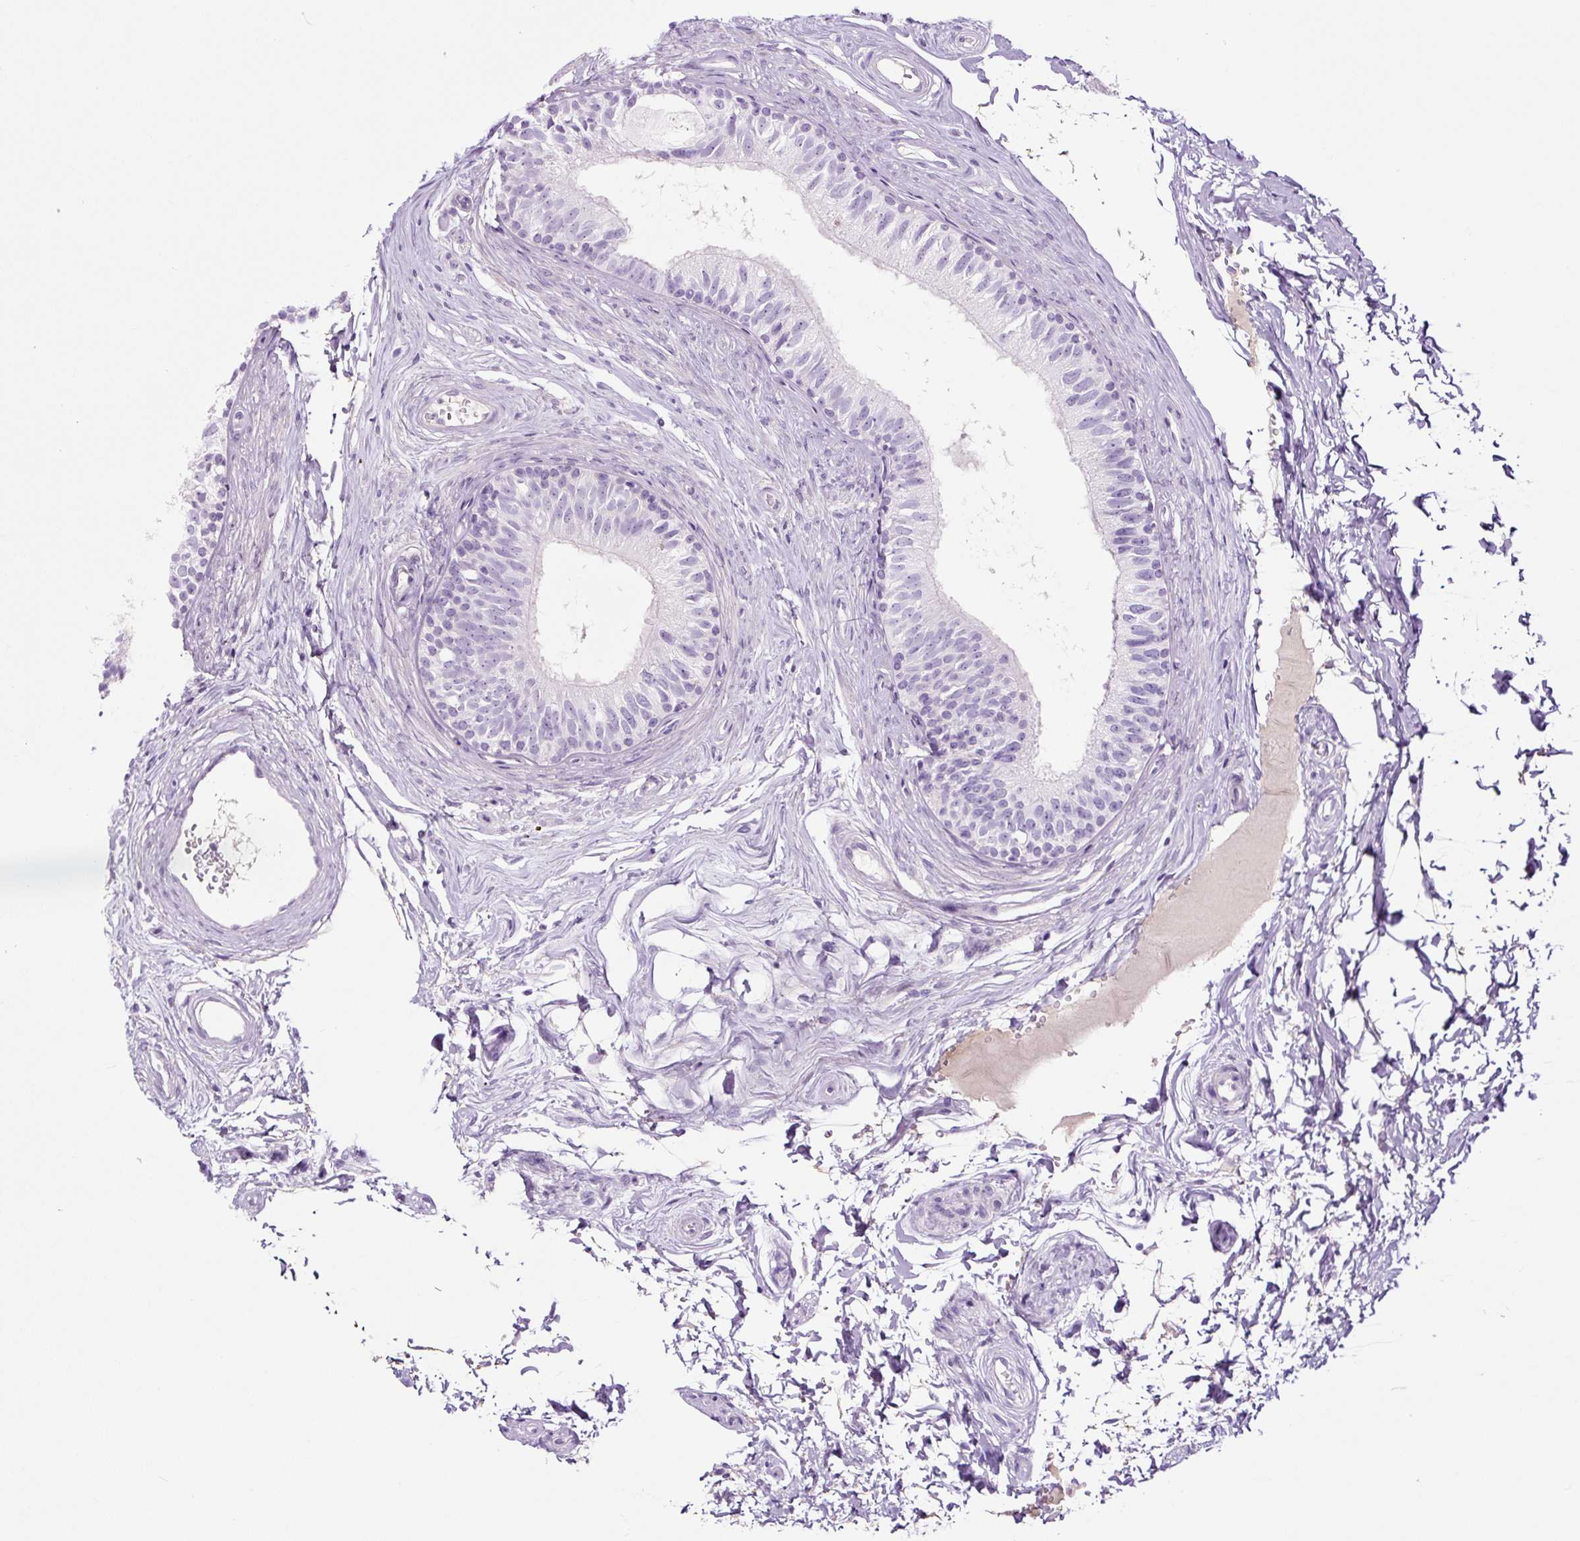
{"staining": {"intensity": "negative", "quantity": "none", "location": "none"}, "tissue": "epididymis", "cell_type": "Glandular cells", "image_type": "normal", "snomed": [{"axis": "morphology", "description": "Normal tissue, NOS"}, {"axis": "topography", "description": "Epididymis"}], "caption": "DAB immunohistochemical staining of unremarkable human epididymis exhibits no significant positivity in glandular cells.", "gene": "RNF212B", "patient": {"sex": "male", "age": 45}}